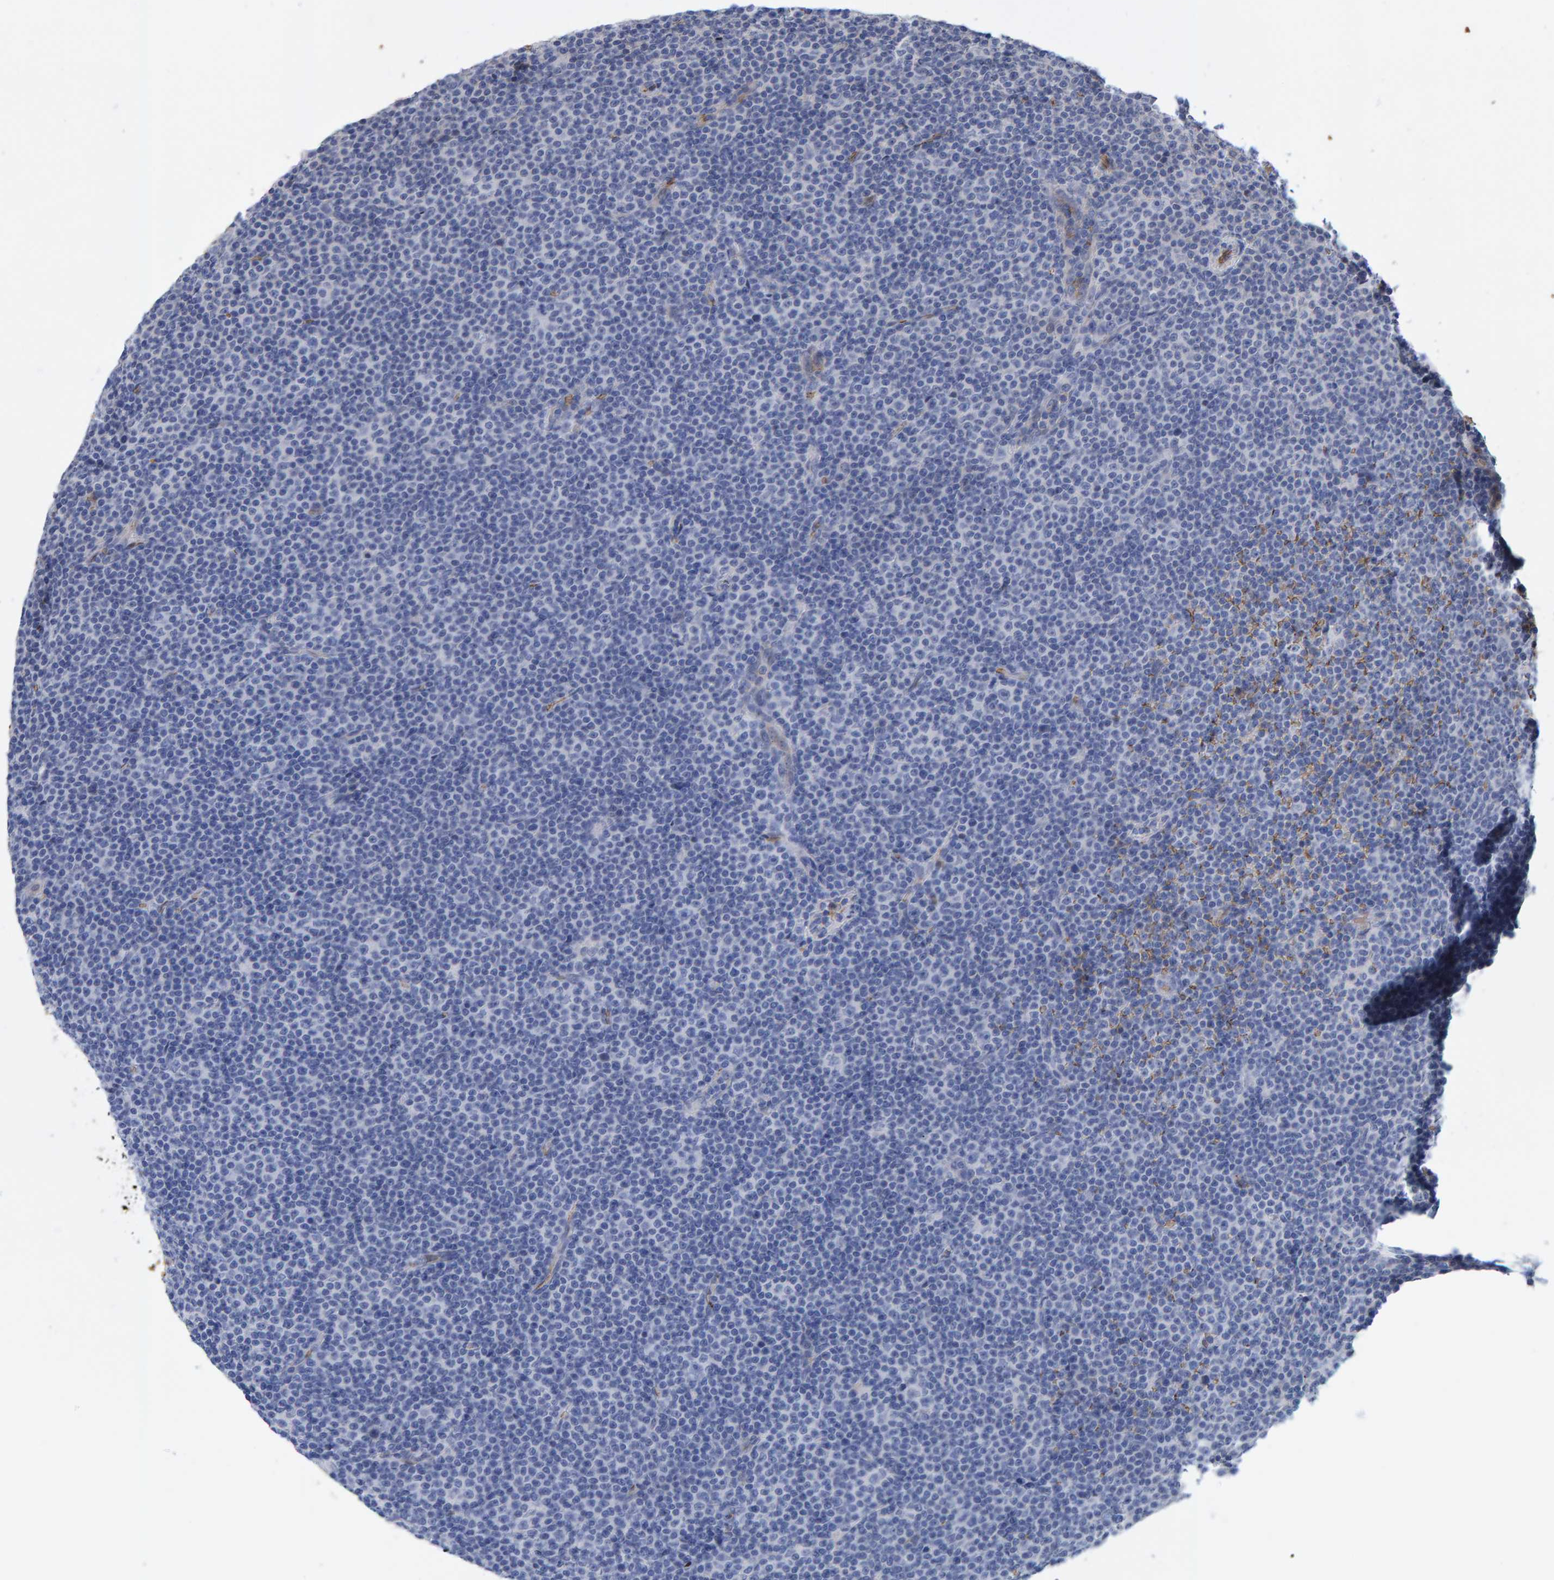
{"staining": {"intensity": "negative", "quantity": "none", "location": "none"}, "tissue": "lymphoma", "cell_type": "Tumor cells", "image_type": "cancer", "snomed": [{"axis": "morphology", "description": "Malignant lymphoma, non-Hodgkin's type, Low grade"}, {"axis": "topography", "description": "Lymph node"}], "caption": "Immunohistochemical staining of human malignant lymphoma, non-Hodgkin's type (low-grade) demonstrates no significant positivity in tumor cells.", "gene": "VPS9D1", "patient": {"sex": "female", "age": 67}}